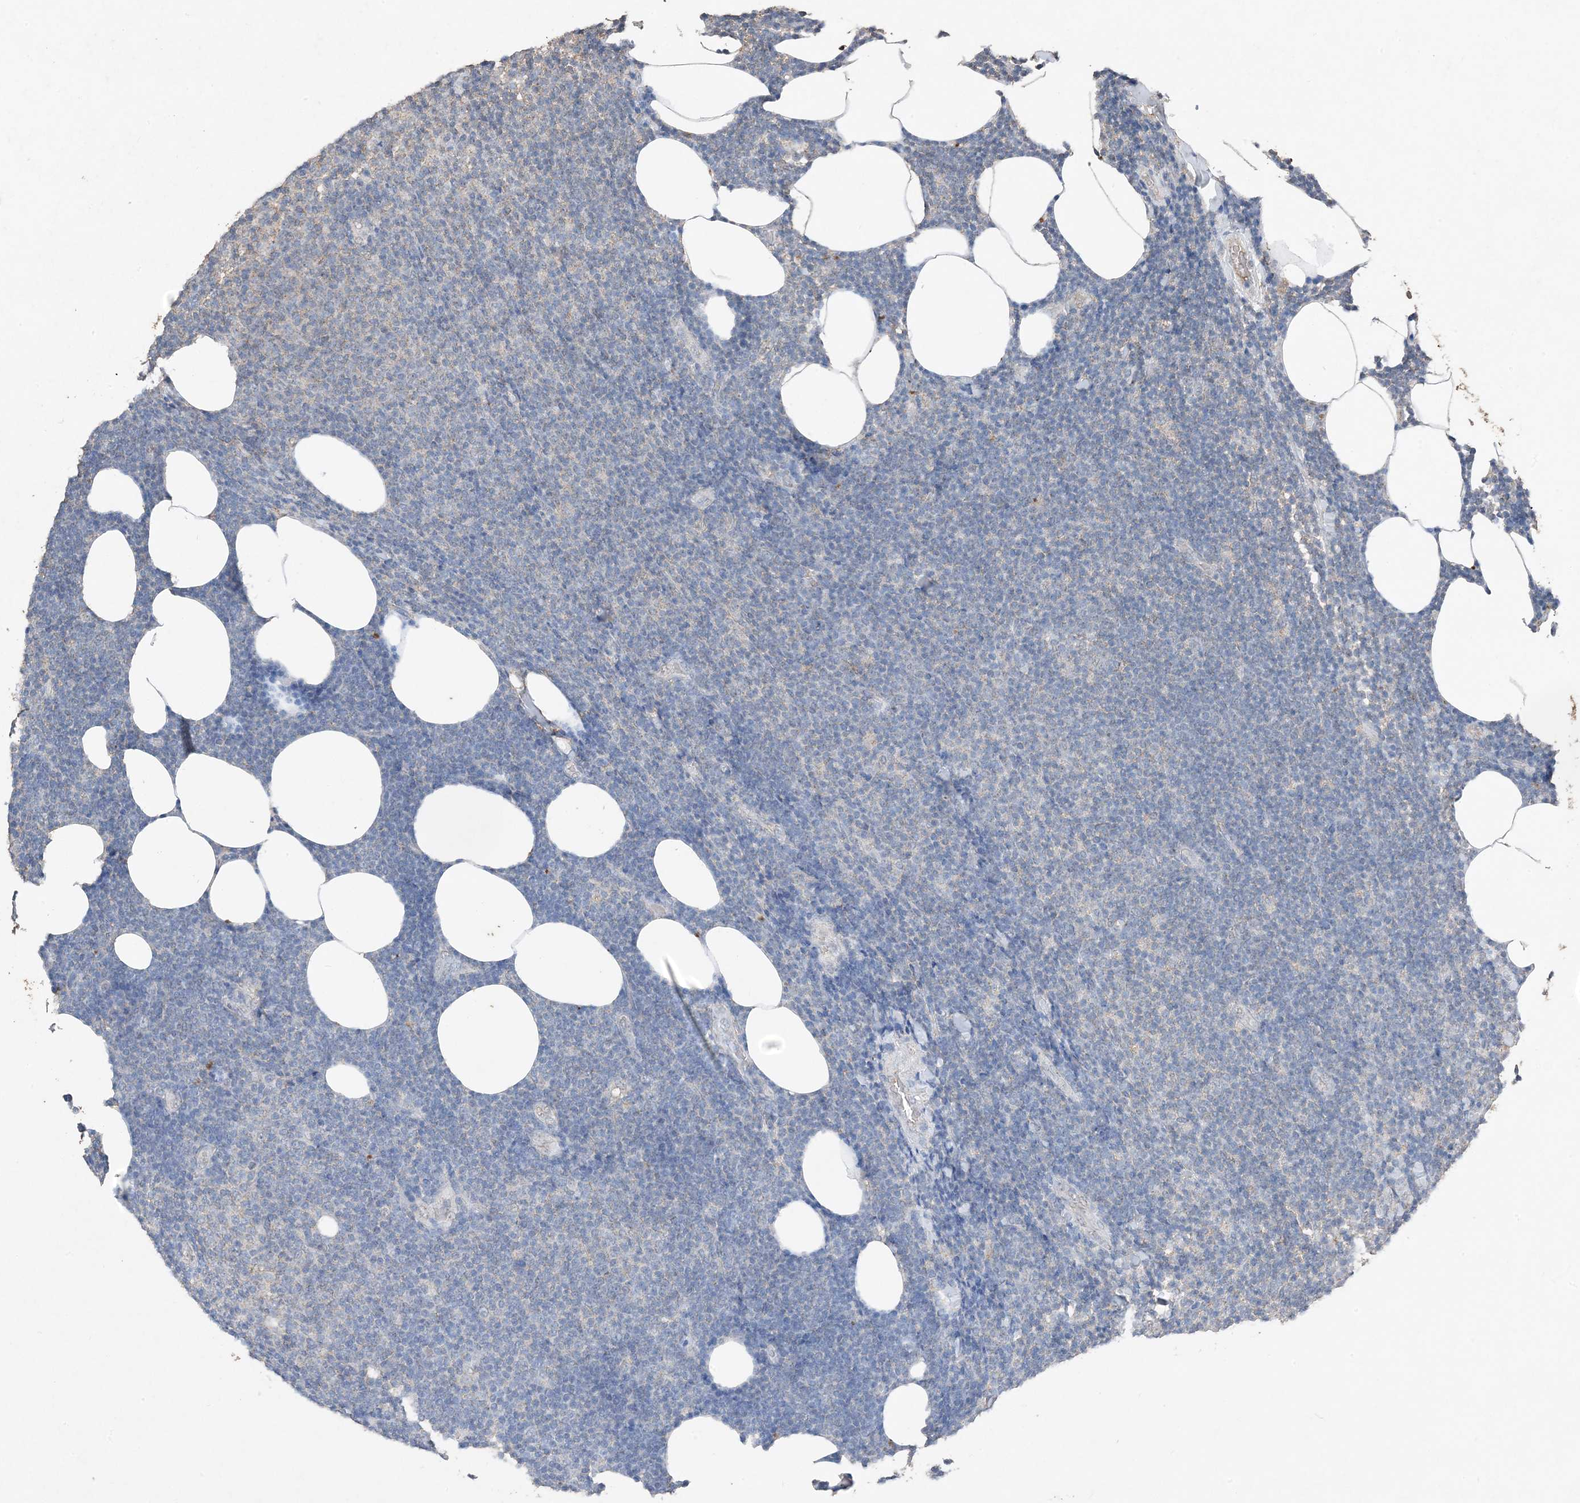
{"staining": {"intensity": "negative", "quantity": "none", "location": "none"}, "tissue": "lymphoma", "cell_type": "Tumor cells", "image_type": "cancer", "snomed": [{"axis": "morphology", "description": "Malignant lymphoma, non-Hodgkin's type, Low grade"}, {"axis": "topography", "description": "Lymph node"}], "caption": "Tumor cells show no significant protein expression in low-grade malignant lymphoma, non-Hodgkin's type.", "gene": "FCN3", "patient": {"sex": "male", "age": 66}}